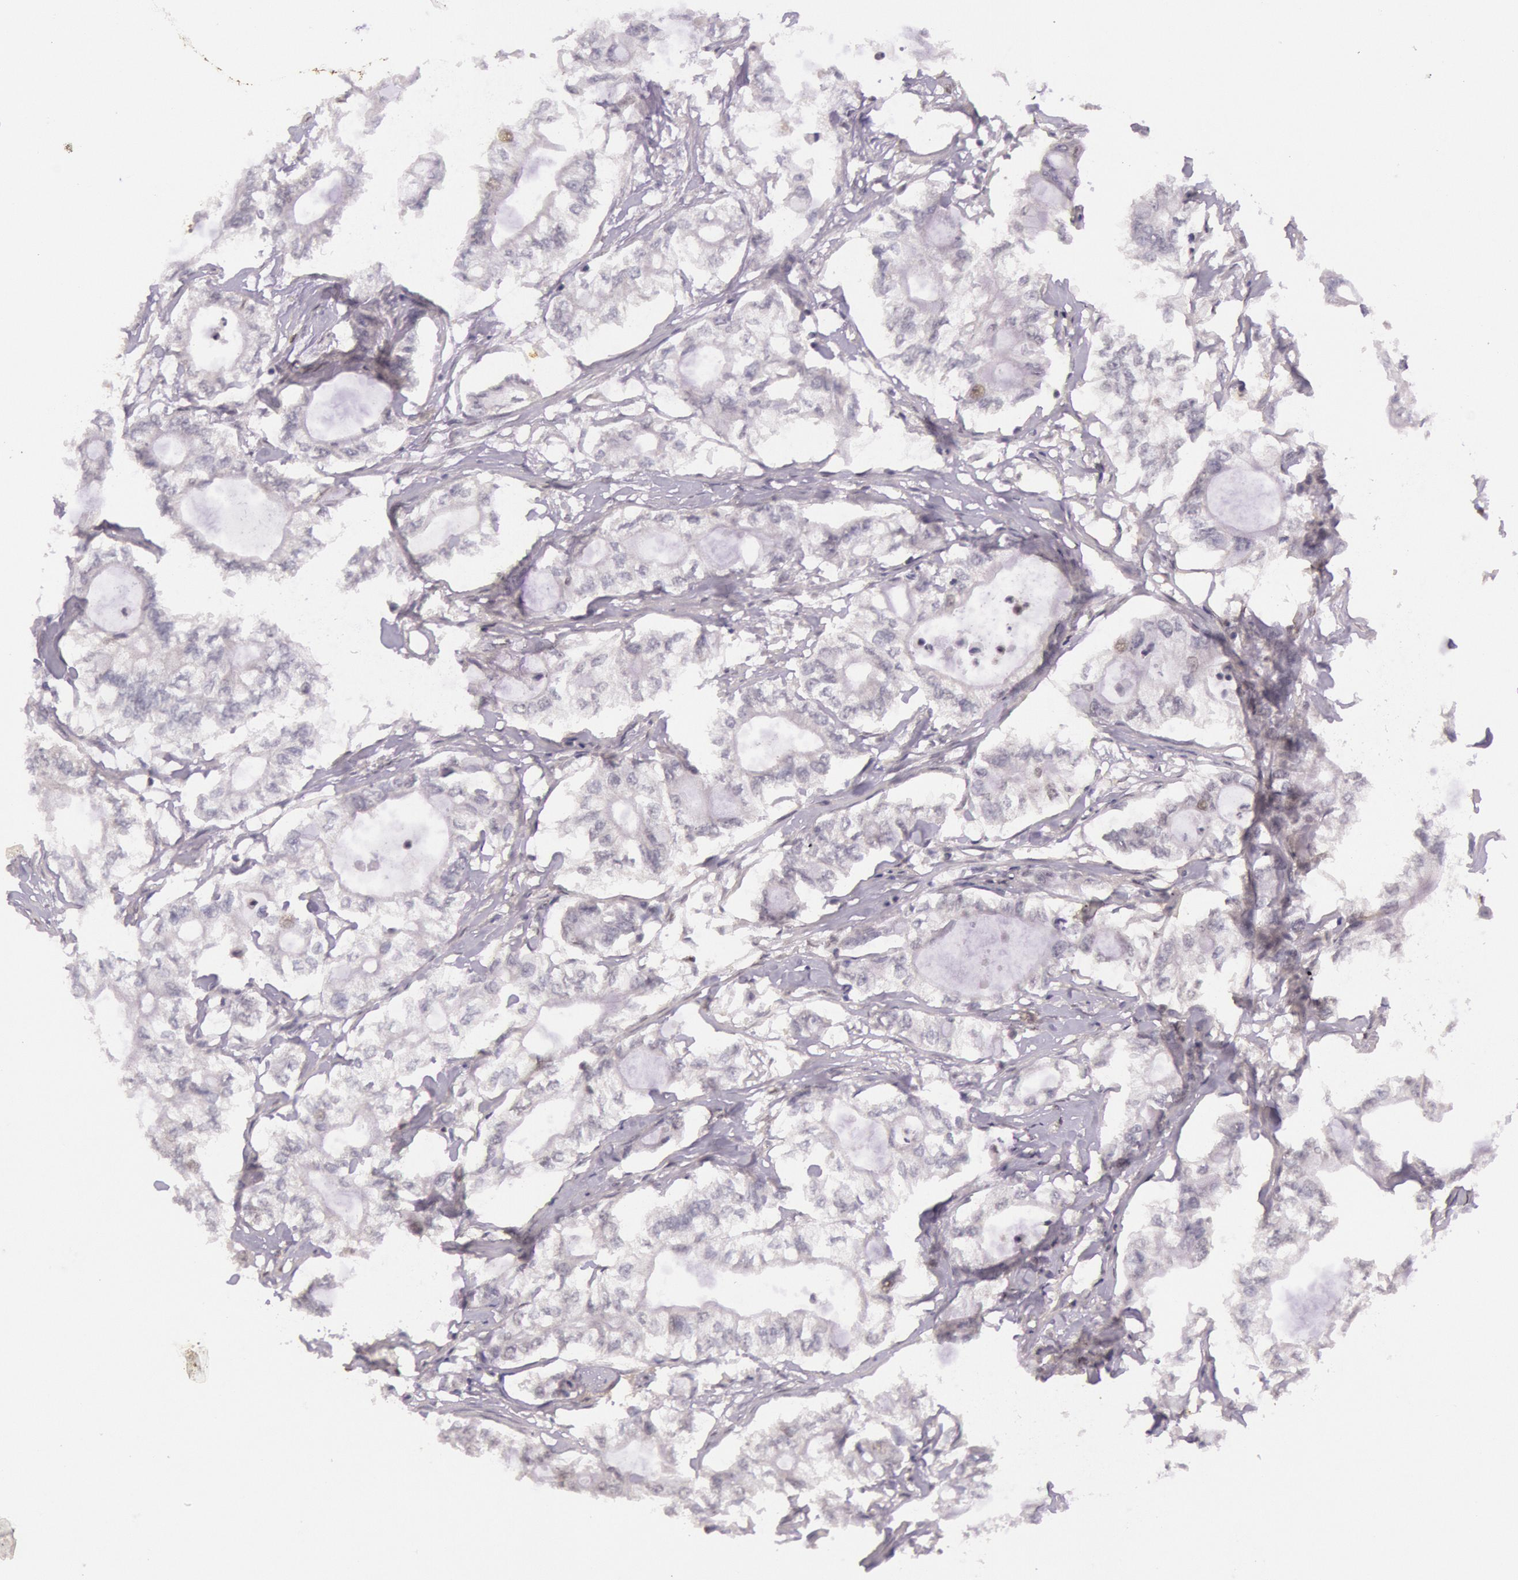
{"staining": {"intensity": "negative", "quantity": "none", "location": "none"}, "tissue": "pancreatic cancer", "cell_type": "Tumor cells", "image_type": "cancer", "snomed": [{"axis": "morphology", "description": "Adenocarcinoma, NOS"}, {"axis": "topography", "description": "Pancreas"}], "caption": "An immunohistochemistry image of pancreatic adenocarcinoma is shown. There is no staining in tumor cells of pancreatic adenocarcinoma. (DAB (3,3'-diaminobenzidine) immunohistochemistry (IHC) with hematoxylin counter stain).", "gene": "RTL10", "patient": {"sex": "male", "age": 79}}